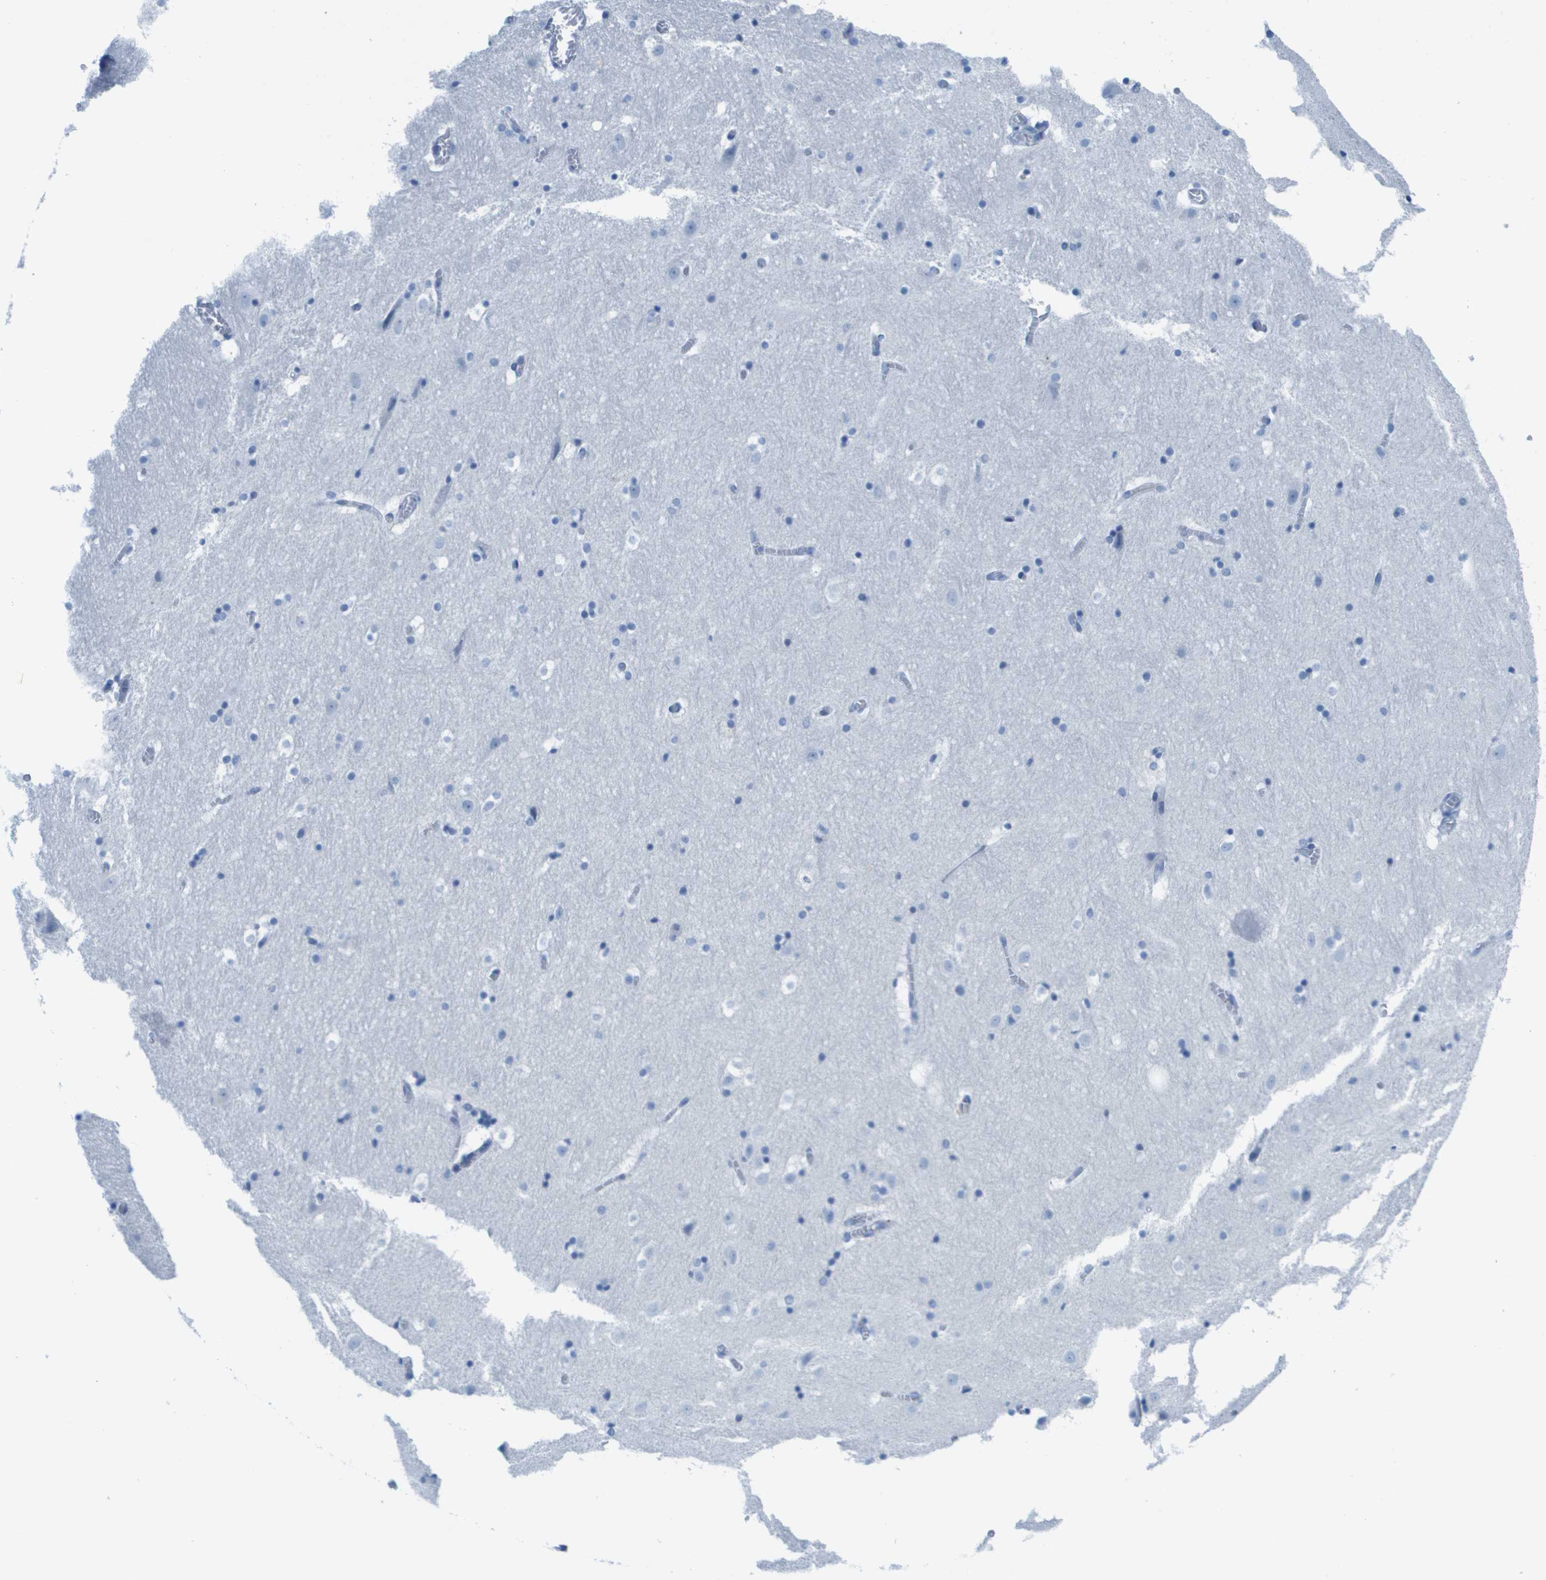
{"staining": {"intensity": "negative", "quantity": "none", "location": "none"}, "tissue": "hippocampus", "cell_type": "Glial cells", "image_type": "normal", "snomed": [{"axis": "morphology", "description": "Normal tissue, NOS"}, {"axis": "topography", "description": "Hippocampus"}], "caption": "Immunohistochemistry micrograph of benign human hippocampus stained for a protein (brown), which reveals no expression in glial cells.", "gene": "GPR18", "patient": {"sex": "male", "age": 45}}